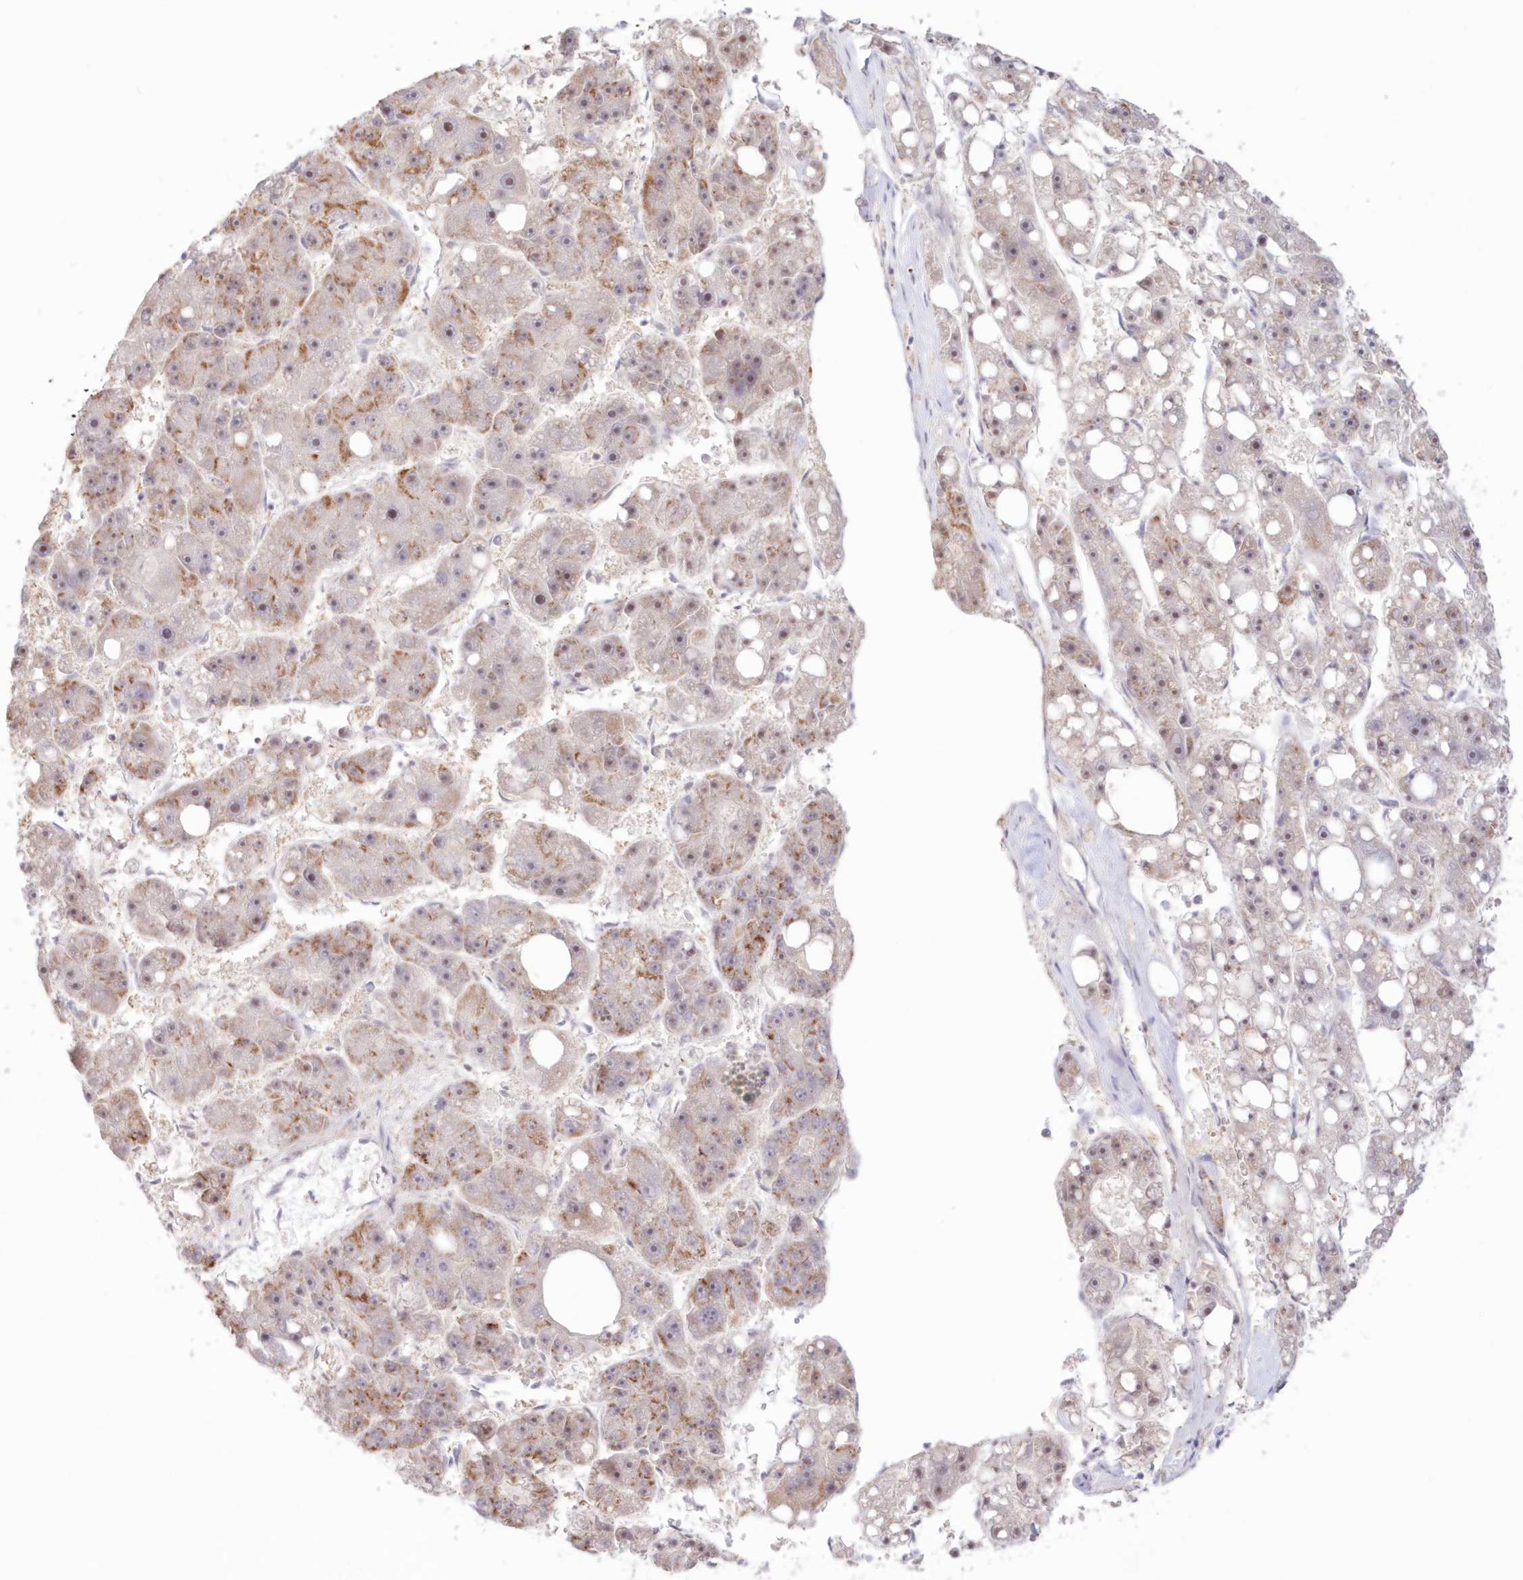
{"staining": {"intensity": "moderate", "quantity": "<25%", "location": "cytoplasmic/membranous"}, "tissue": "liver cancer", "cell_type": "Tumor cells", "image_type": "cancer", "snomed": [{"axis": "morphology", "description": "Carcinoma, Hepatocellular, NOS"}, {"axis": "topography", "description": "Liver"}], "caption": "Hepatocellular carcinoma (liver) stained with a brown dye reveals moderate cytoplasmic/membranous positive staining in about <25% of tumor cells.", "gene": "POLR2B", "patient": {"sex": "female", "age": 61}}